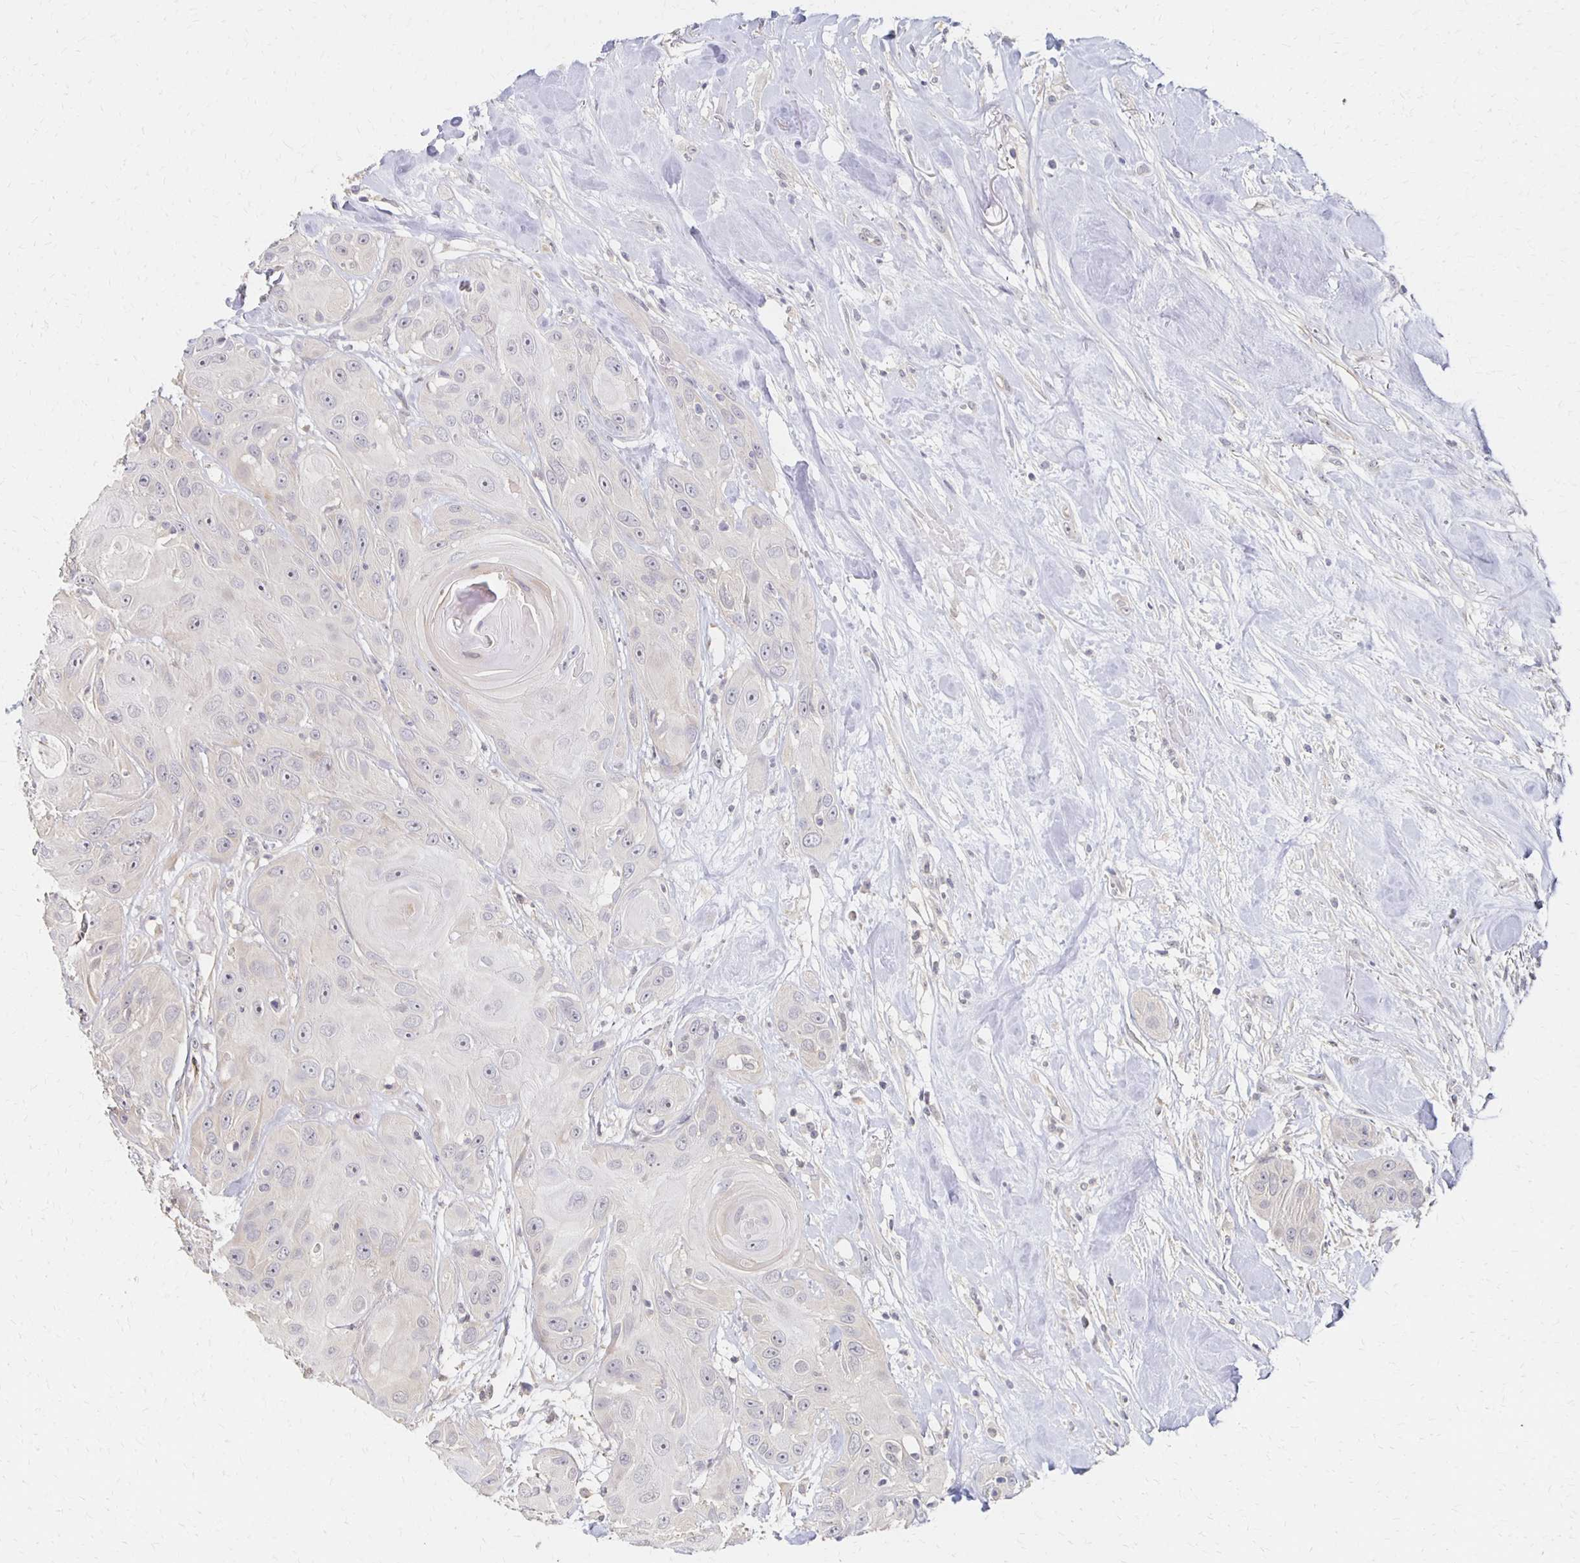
{"staining": {"intensity": "negative", "quantity": "none", "location": "none"}, "tissue": "head and neck cancer", "cell_type": "Tumor cells", "image_type": "cancer", "snomed": [{"axis": "morphology", "description": "Squamous cell carcinoma, NOS"}, {"axis": "topography", "description": "Oral tissue"}, {"axis": "topography", "description": "Head-Neck"}], "caption": "This is an immunohistochemistry (IHC) image of human head and neck cancer. There is no positivity in tumor cells.", "gene": "PRKCB", "patient": {"sex": "male", "age": 77}}